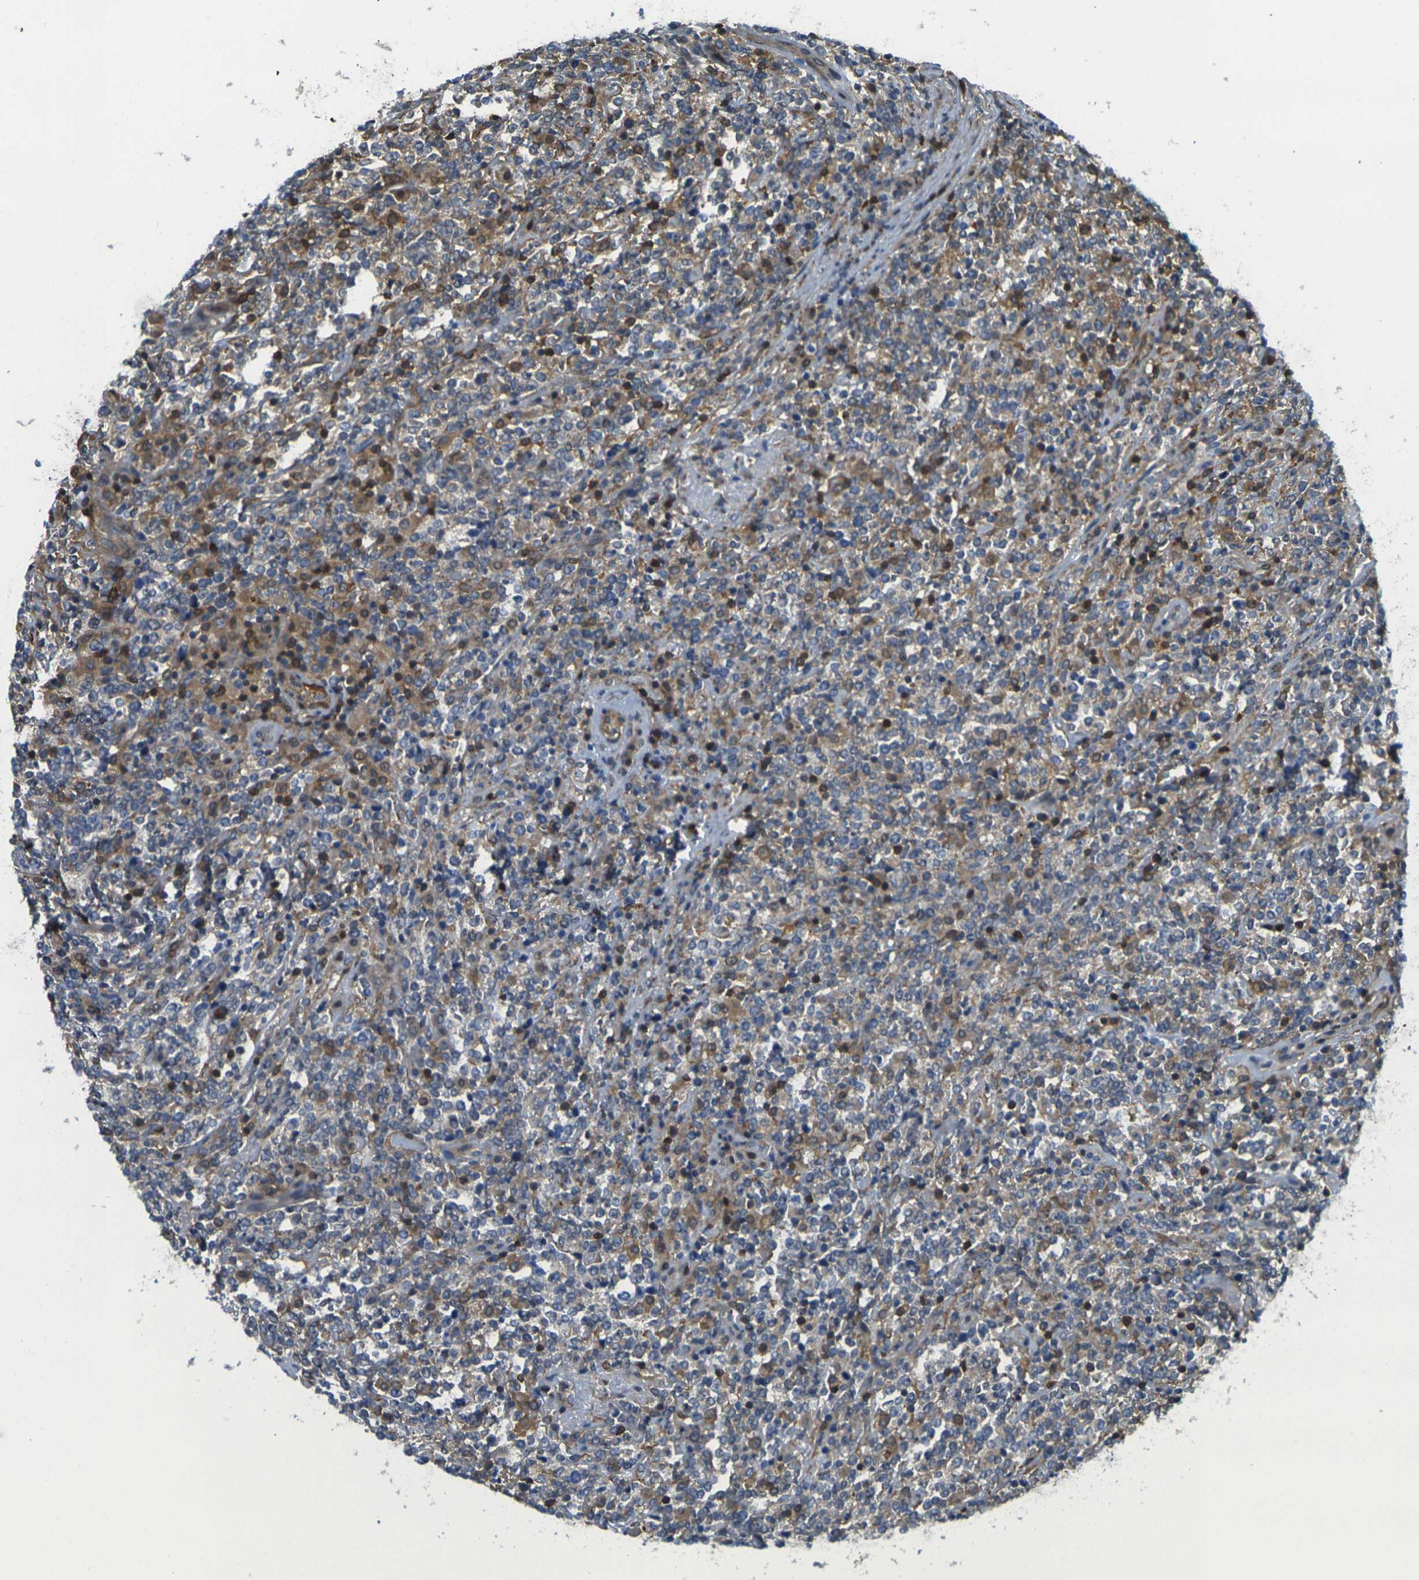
{"staining": {"intensity": "moderate", "quantity": "25%-75%", "location": "cytoplasmic/membranous"}, "tissue": "lymphoma", "cell_type": "Tumor cells", "image_type": "cancer", "snomed": [{"axis": "morphology", "description": "Malignant lymphoma, non-Hodgkin's type, High grade"}, {"axis": "topography", "description": "Soft tissue"}], "caption": "This micrograph shows IHC staining of human lymphoma, with medium moderate cytoplasmic/membranous expression in about 25%-75% of tumor cells.", "gene": "LASP1", "patient": {"sex": "male", "age": 18}}